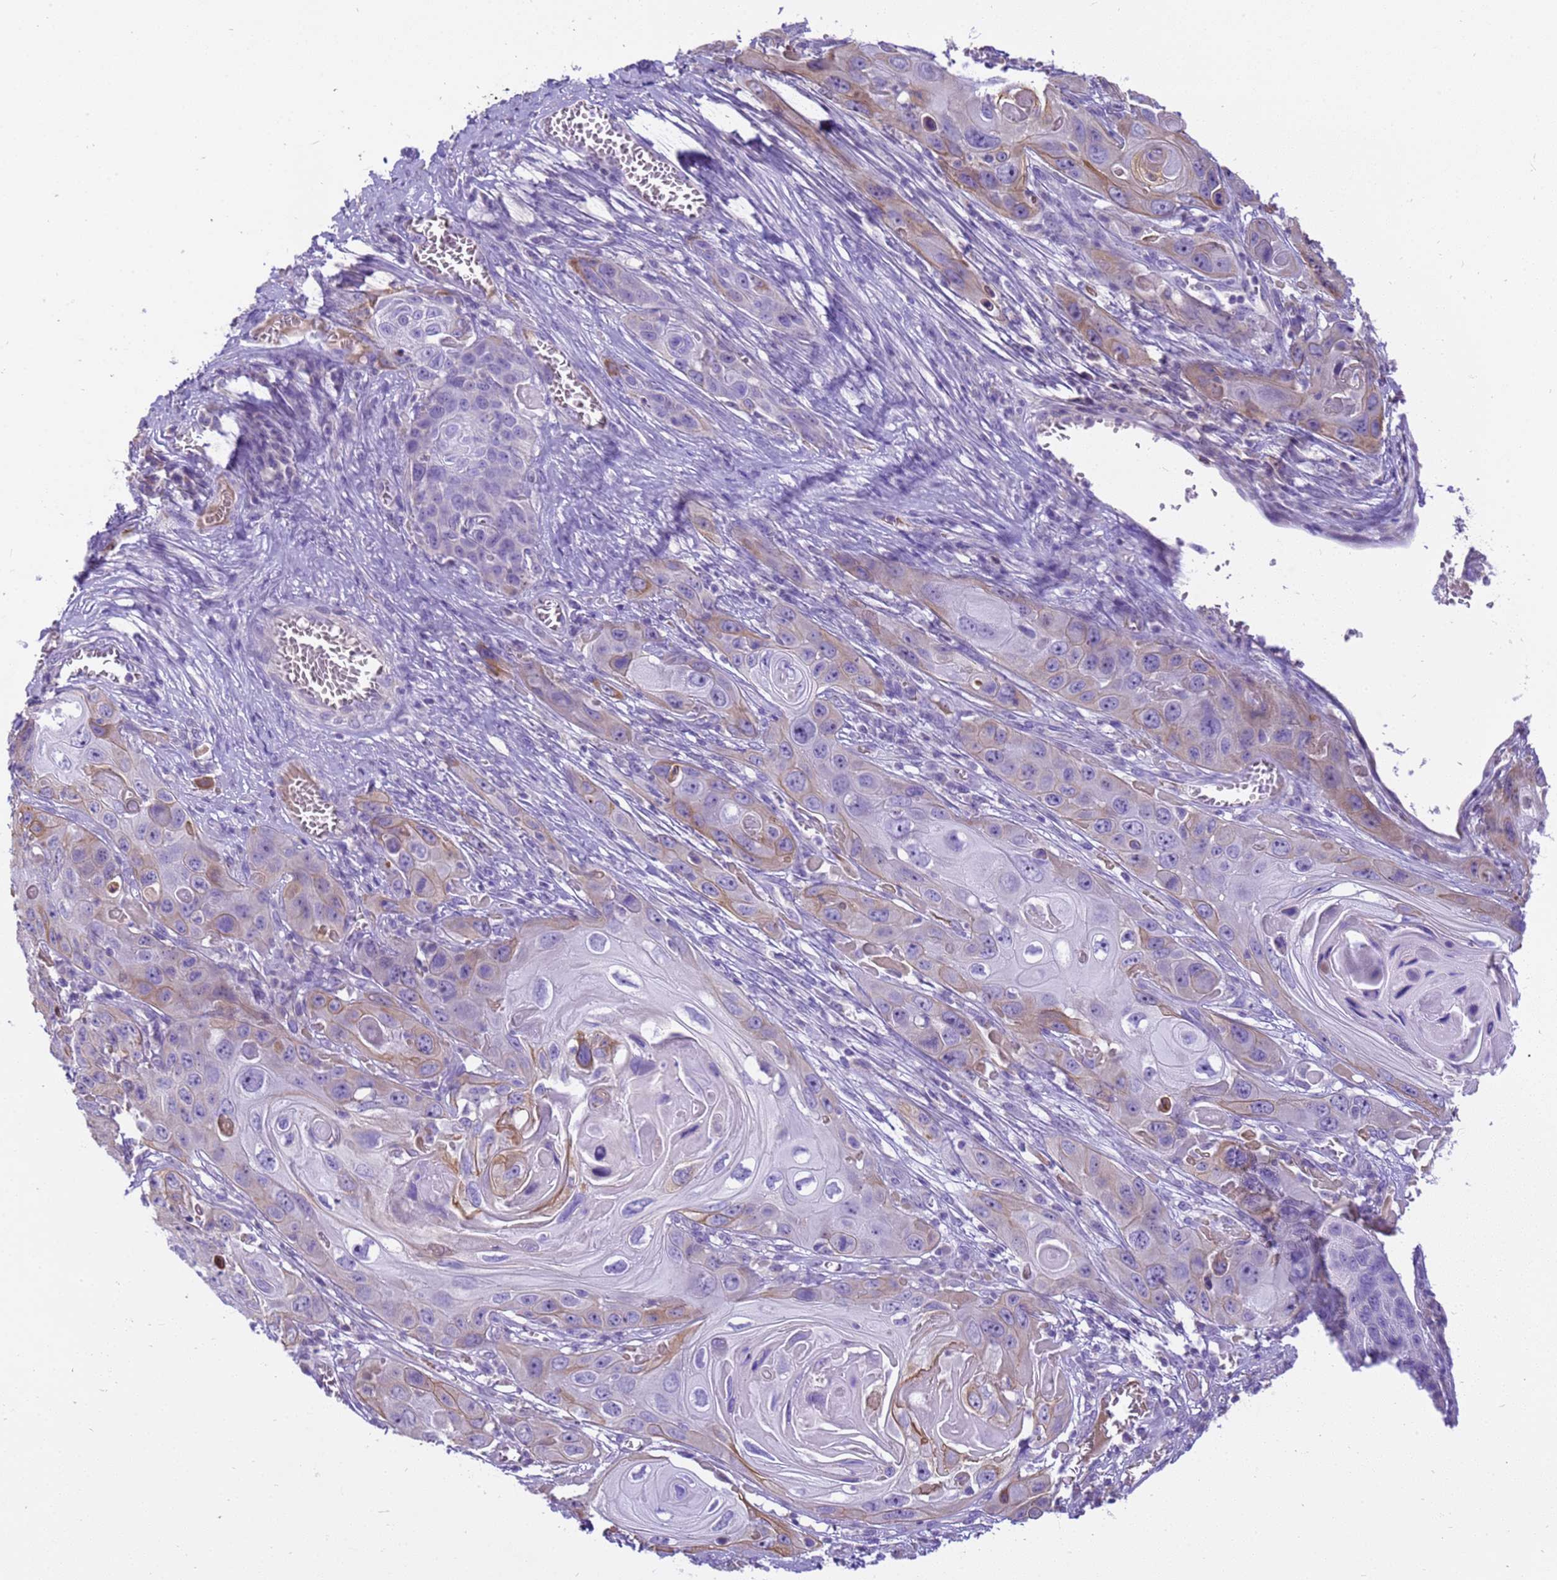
{"staining": {"intensity": "weak", "quantity": "<25%", "location": "cytoplasmic/membranous"}, "tissue": "skin cancer", "cell_type": "Tumor cells", "image_type": "cancer", "snomed": [{"axis": "morphology", "description": "Squamous cell carcinoma, NOS"}, {"axis": "topography", "description": "Skin"}], "caption": "This is an immunohistochemistry micrograph of human skin squamous cell carcinoma. There is no expression in tumor cells.", "gene": "PIEZO2", "patient": {"sex": "male", "age": 55}}